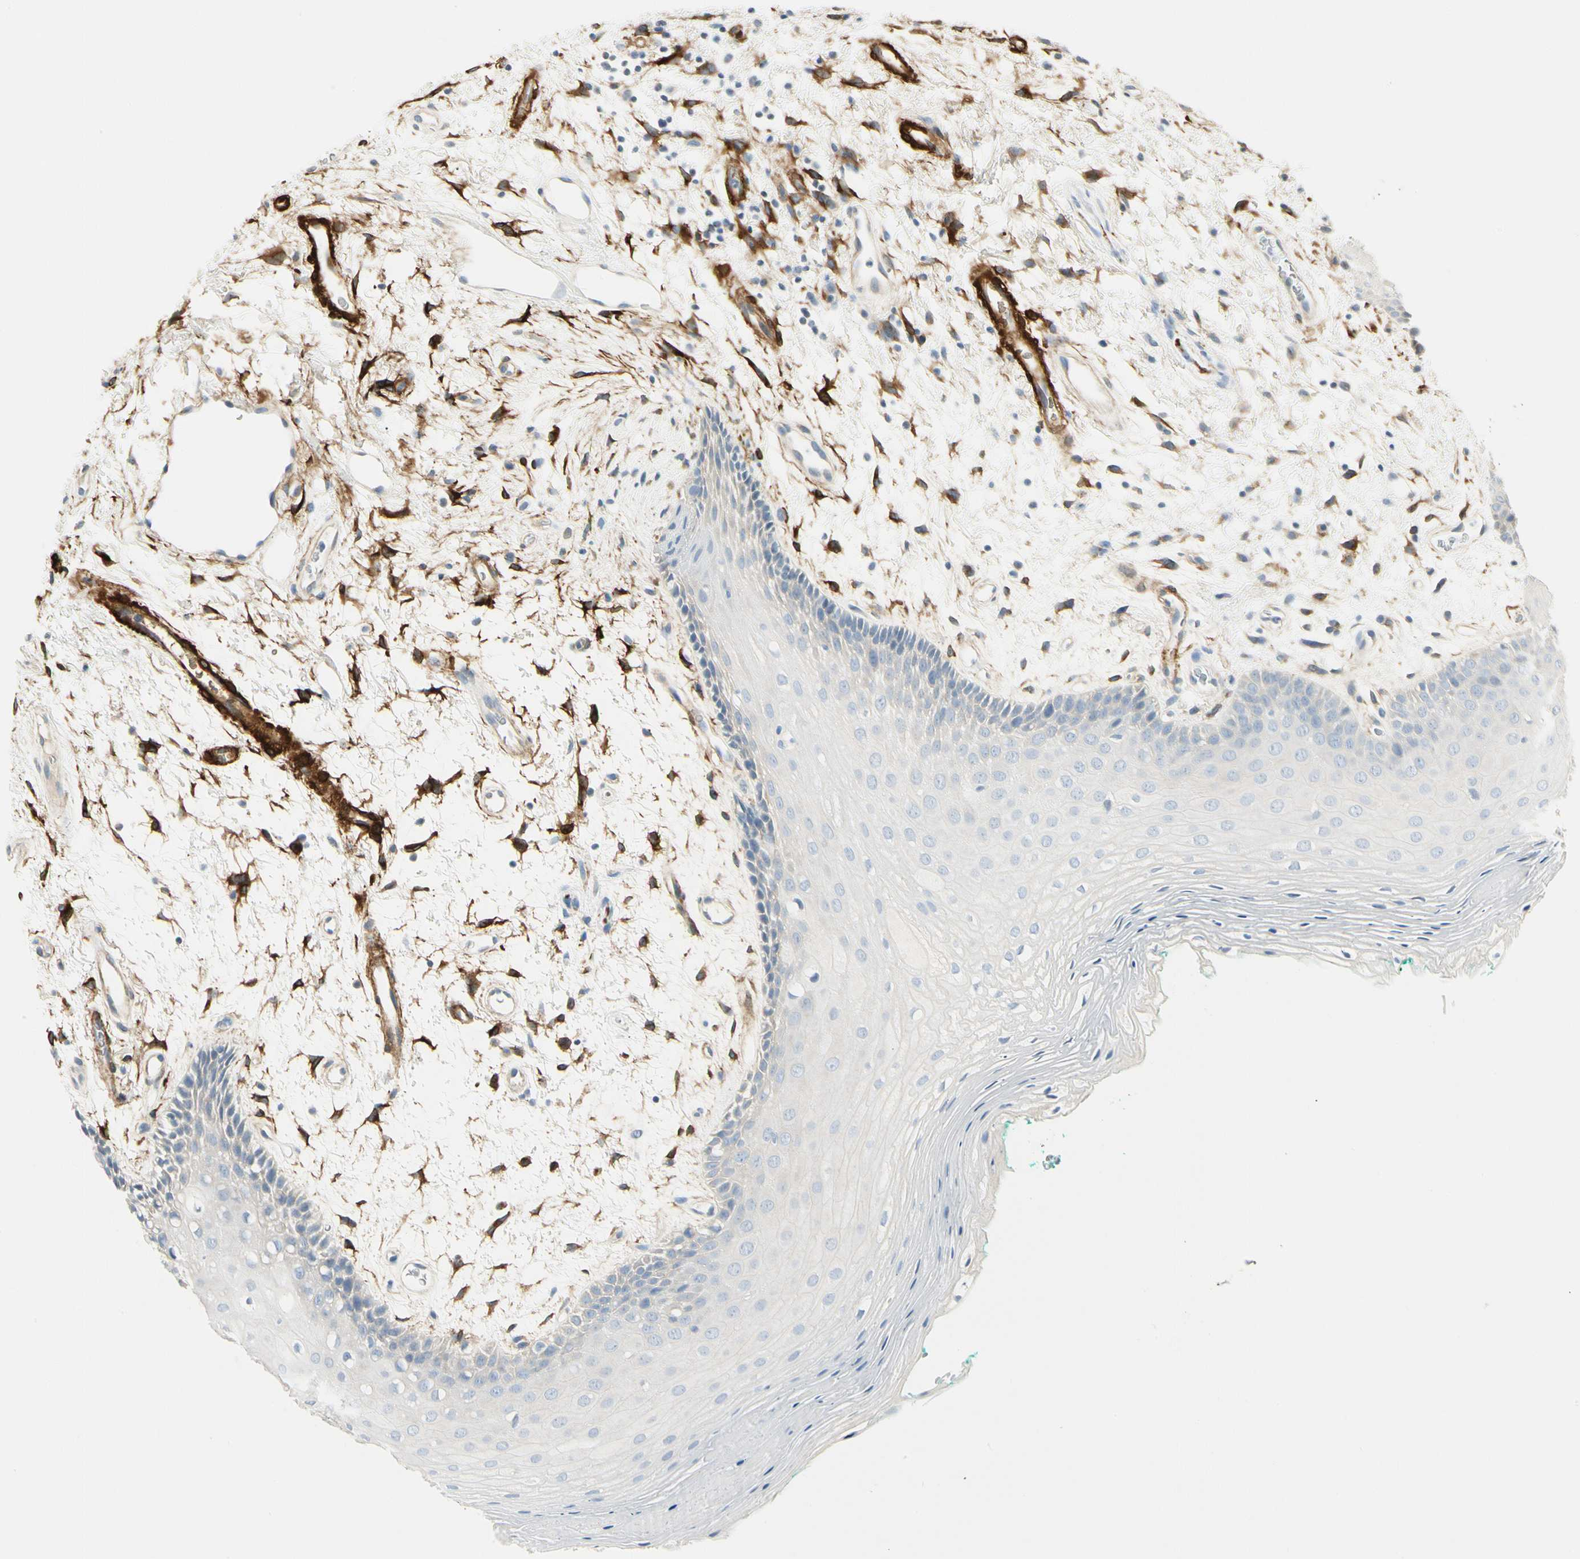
{"staining": {"intensity": "negative", "quantity": "none", "location": "none"}, "tissue": "oral mucosa", "cell_type": "Squamous epithelial cells", "image_type": "normal", "snomed": [{"axis": "morphology", "description": "Normal tissue, NOS"}, {"axis": "topography", "description": "Skeletal muscle"}, {"axis": "topography", "description": "Oral tissue"}, {"axis": "topography", "description": "Peripheral nerve tissue"}], "caption": "High magnification brightfield microscopy of normal oral mucosa stained with DAB (3,3'-diaminobenzidine) (brown) and counterstained with hematoxylin (blue): squamous epithelial cells show no significant staining. The staining was performed using DAB (3,3'-diaminobenzidine) to visualize the protein expression in brown, while the nuclei were stained in blue with hematoxylin (Magnification: 20x).", "gene": "AMPH", "patient": {"sex": "female", "age": 84}}